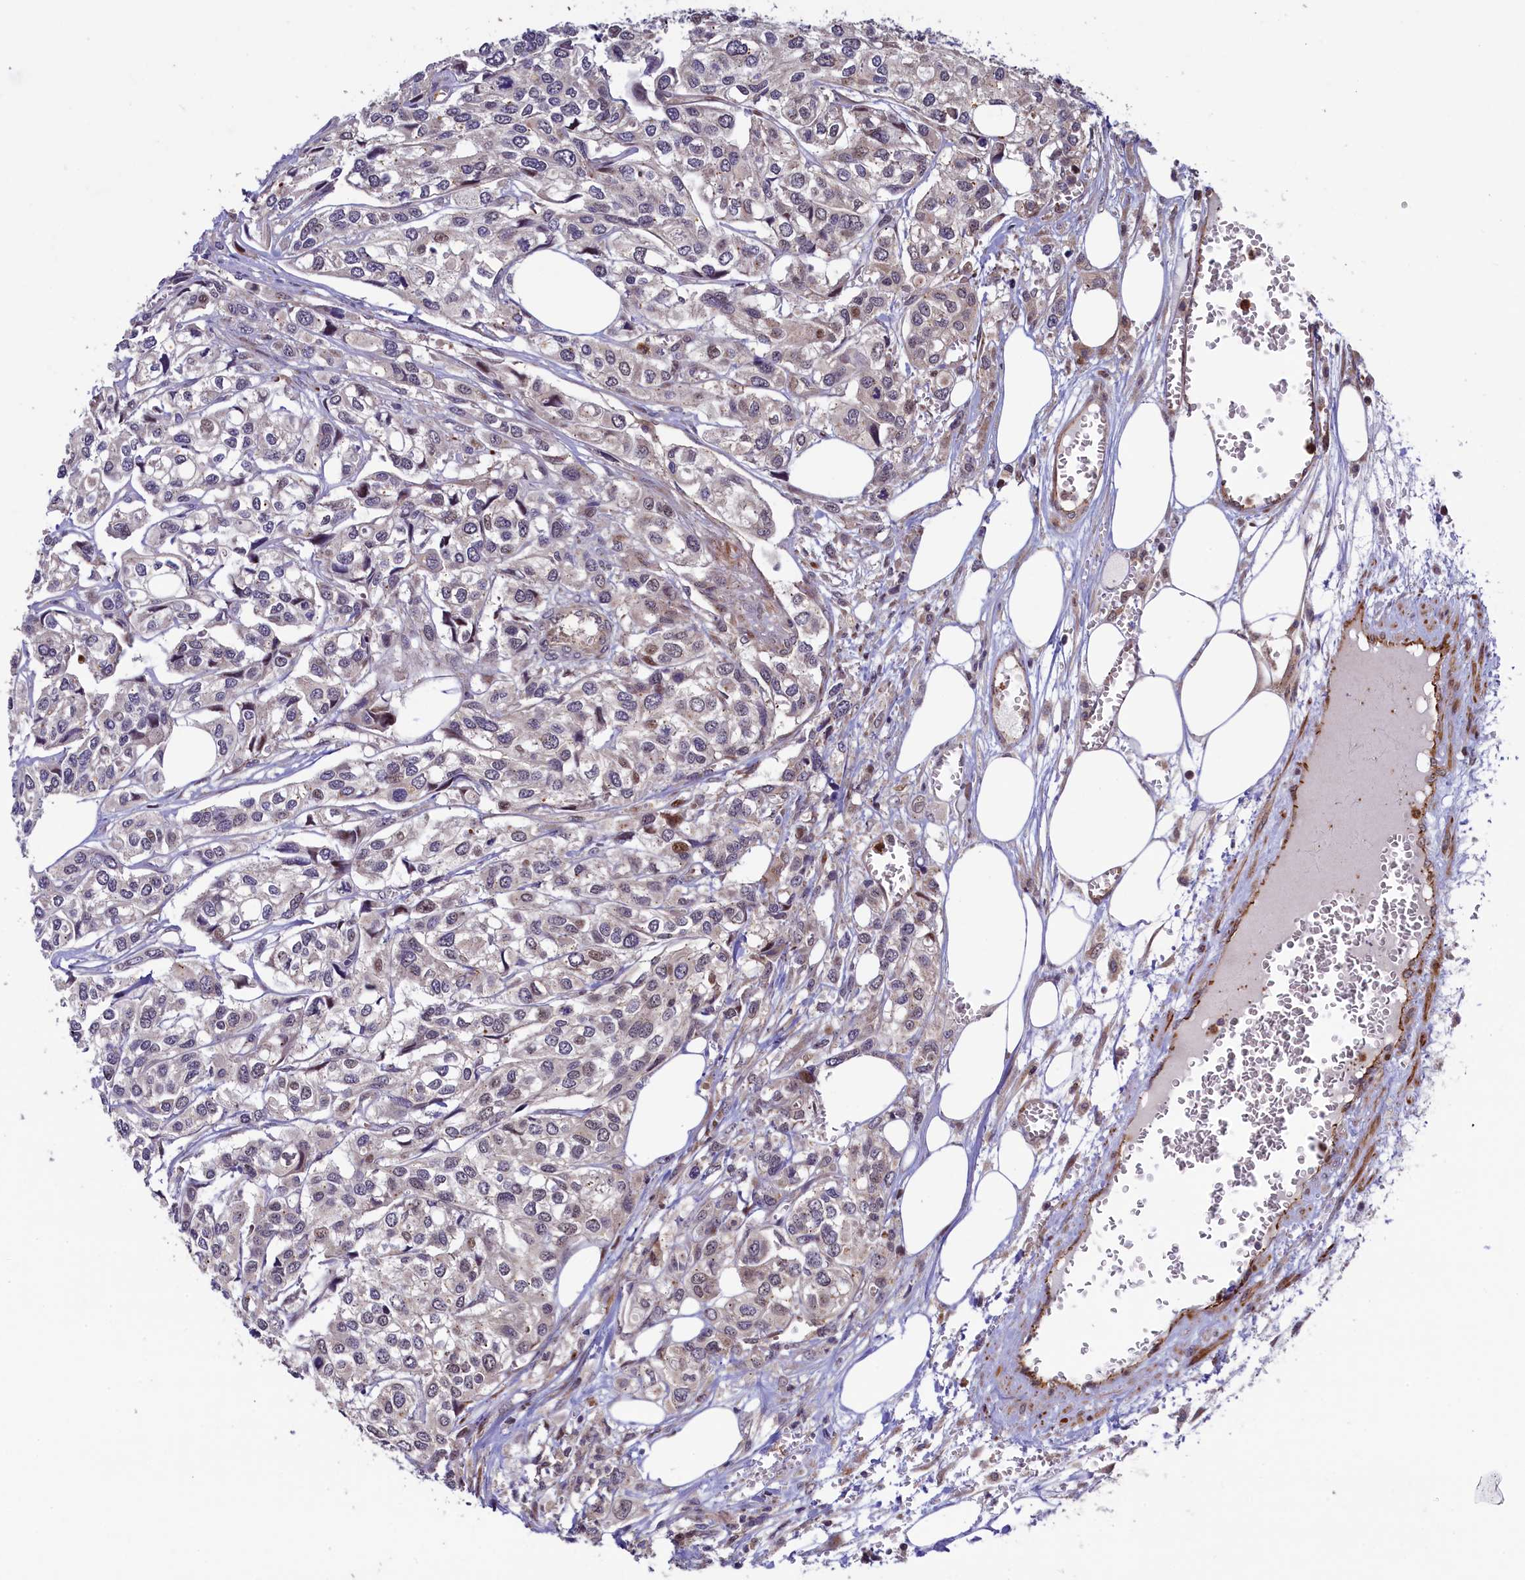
{"staining": {"intensity": "weak", "quantity": "<25%", "location": "cytoplasmic/membranous,nuclear"}, "tissue": "urothelial cancer", "cell_type": "Tumor cells", "image_type": "cancer", "snomed": [{"axis": "morphology", "description": "Urothelial carcinoma, High grade"}, {"axis": "topography", "description": "Urinary bladder"}], "caption": "Urothelial carcinoma (high-grade) stained for a protein using immunohistochemistry exhibits no staining tumor cells.", "gene": "PIK3C3", "patient": {"sex": "male", "age": 67}}